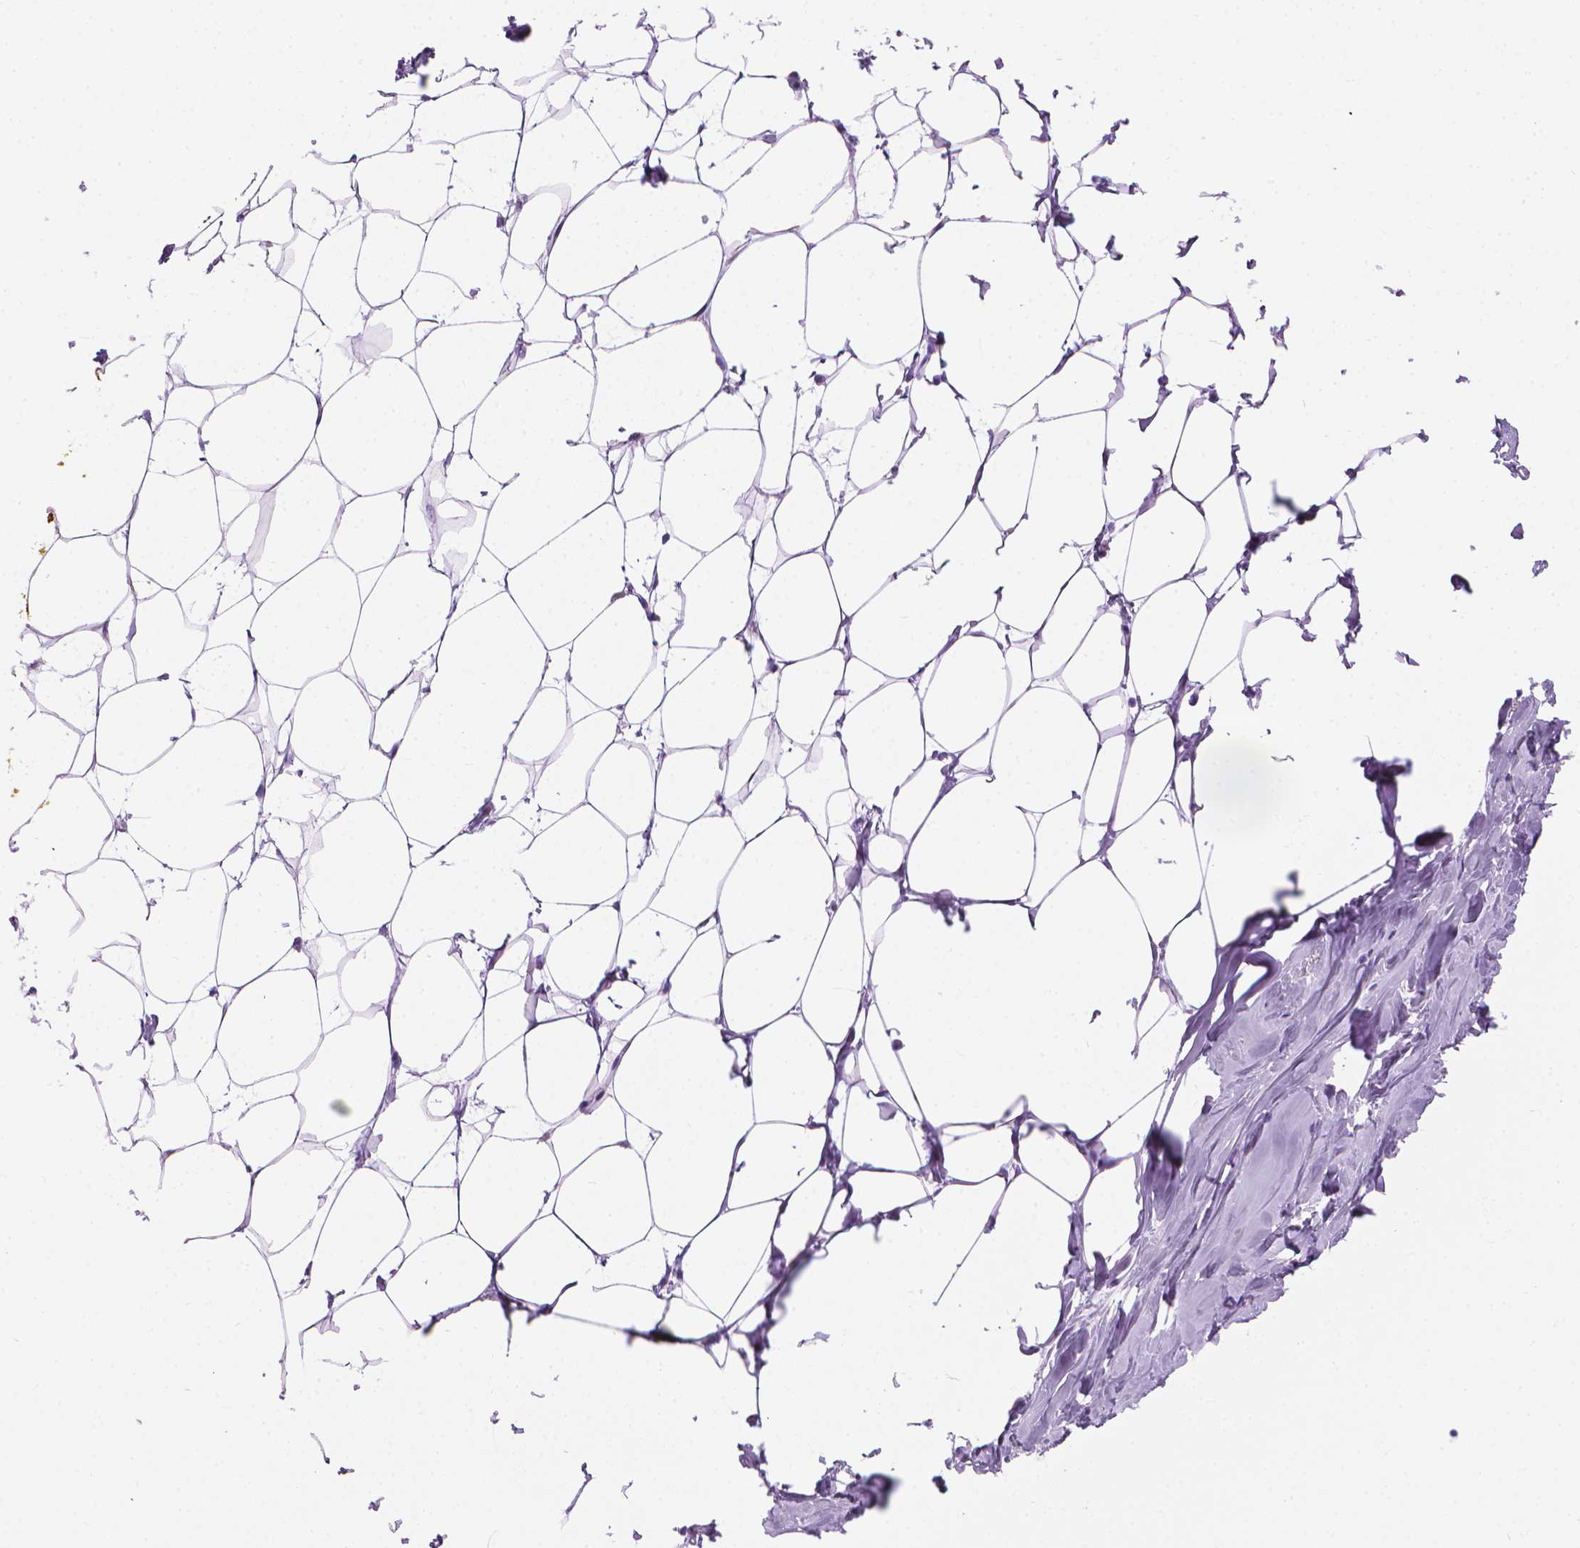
{"staining": {"intensity": "negative", "quantity": "none", "location": "none"}, "tissue": "breast", "cell_type": "Adipocytes", "image_type": "normal", "snomed": [{"axis": "morphology", "description": "Normal tissue, NOS"}, {"axis": "topography", "description": "Breast"}], "caption": "This is an immunohistochemistry histopathology image of unremarkable human breast. There is no staining in adipocytes.", "gene": "TTC29", "patient": {"sex": "female", "age": 27}}